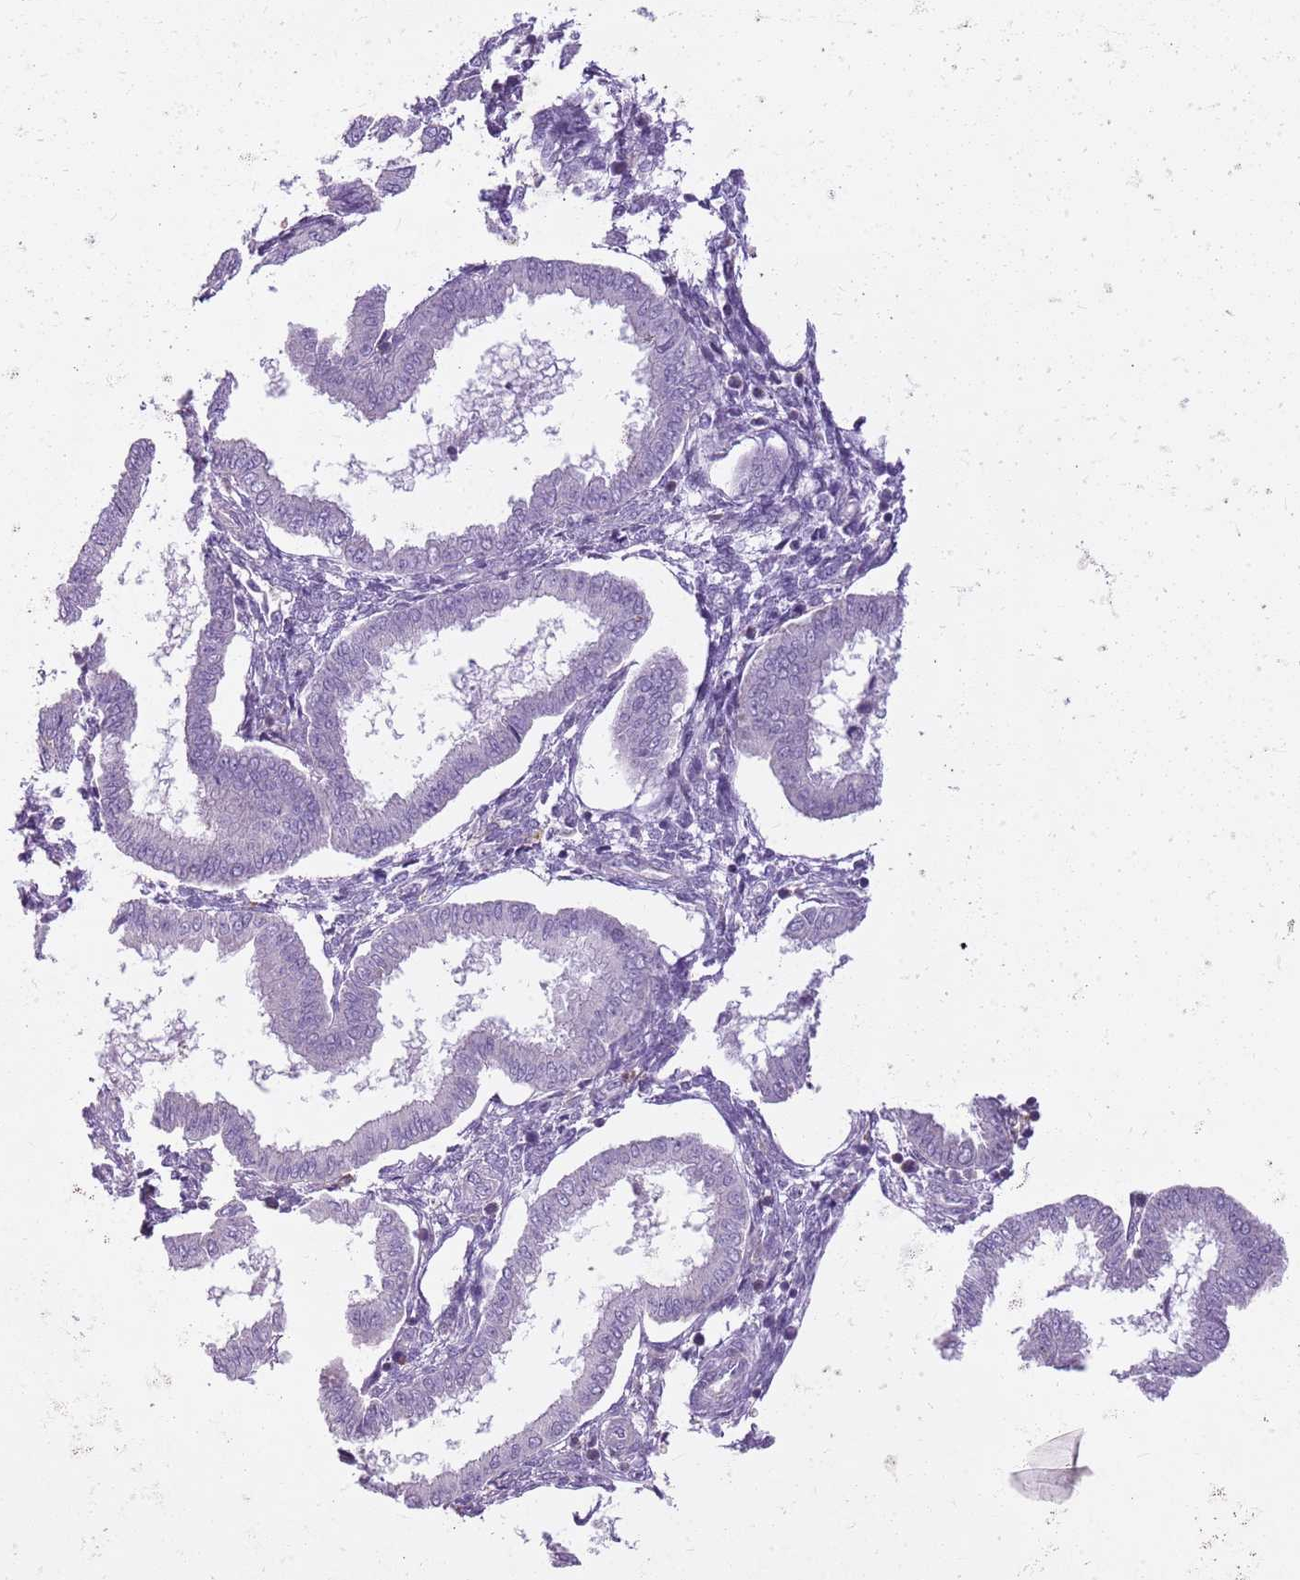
{"staining": {"intensity": "negative", "quantity": "none", "location": "none"}, "tissue": "endometrium", "cell_type": "Cells in endometrial stroma", "image_type": "normal", "snomed": [{"axis": "morphology", "description": "Normal tissue, NOS"}, {"axis": "topography", "description": "Endometrium"}], "caption": "Endometrium stained for a protein using immunohistochemistry reveals no positivity cells in endometrial stroma.", "gene": "CNPPD1", "patient": {"sex": "female", "age": 24}}